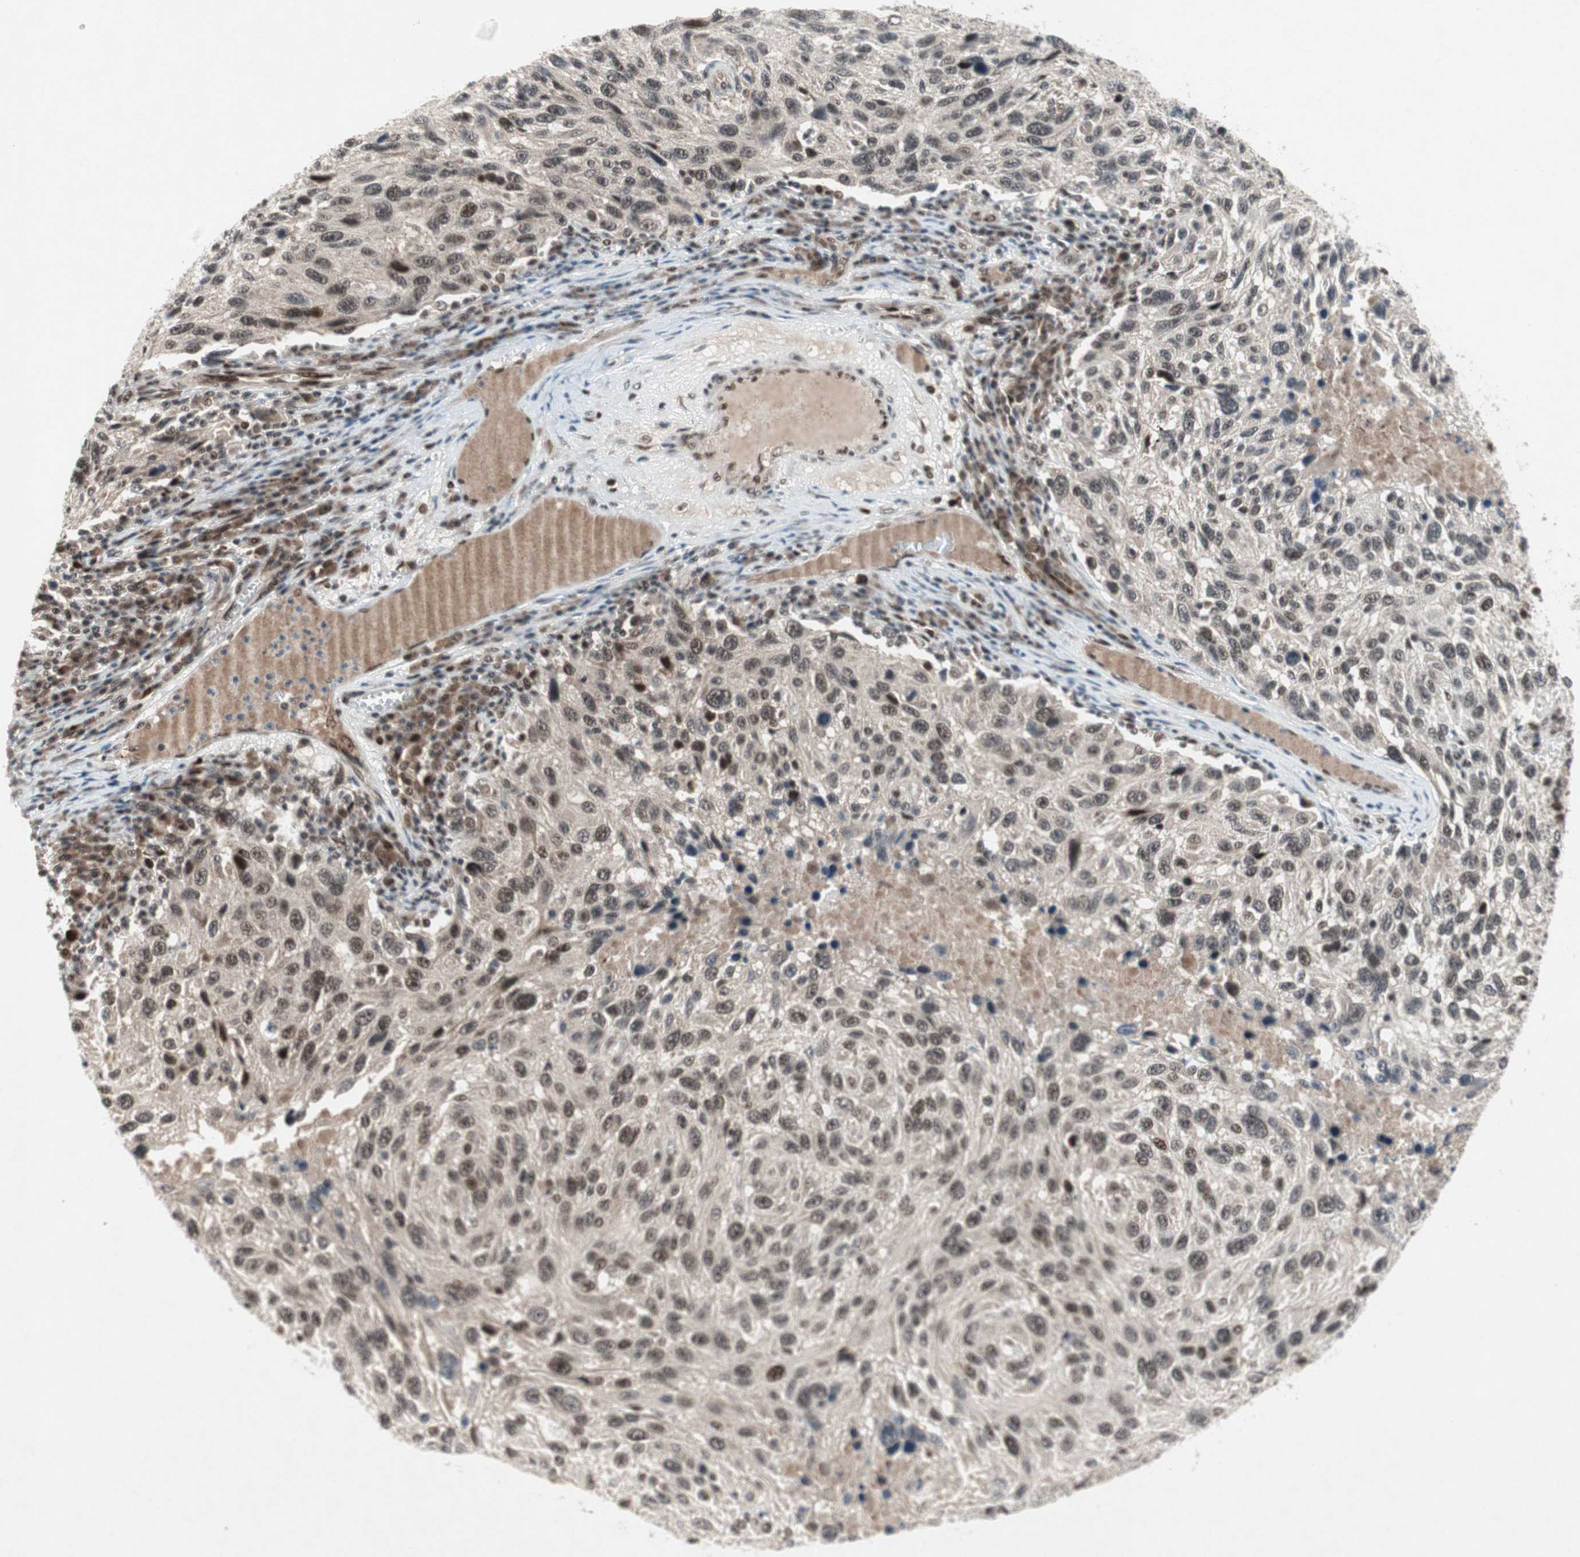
{"staining": {"intensity": "strong", "quantity": ">75%", "location": "nuclear"}, "tissue": "melanoma", "cell_type": "Tumor cells", "image_type": "cancer", "snomed": [{"axis": "morphology", "description": "Malignant melanoma, NOS"}, {"axis": "topography", "description": "Skin"}], "caption": "Immunohistochemistry (DAB (3,3'-diaminobenzidine)) staining of human melanoma reveals strong nuclear protein staining in about >75% of tumor cells.", "gene": "TCF12", "patient": {"sex": "male", "age": 53}}